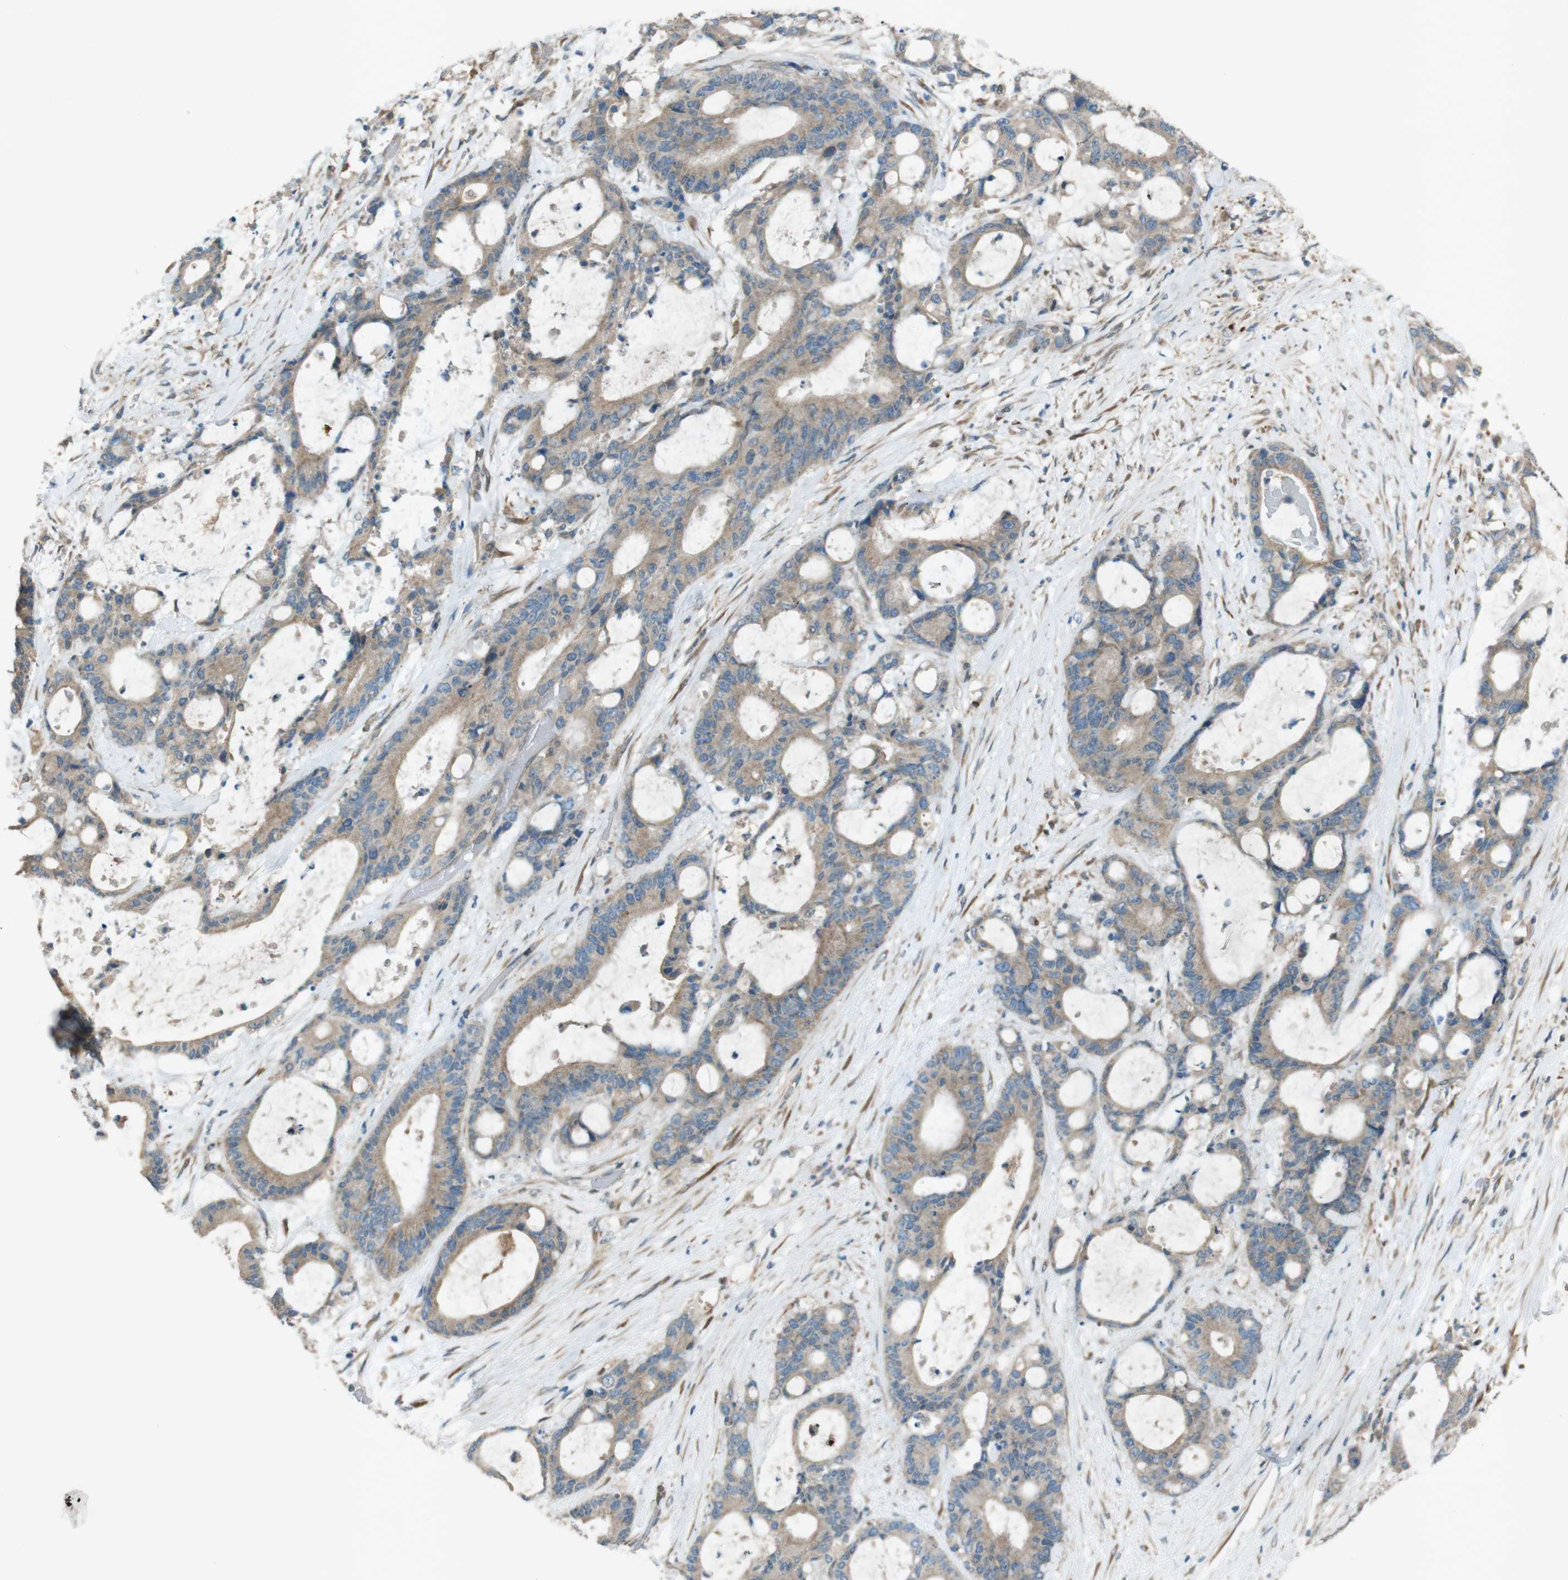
{"staining": {"intensity": "weak", "quantity": ">75%", "location": "cytoplasmic/membranous"}, "tissue": "liver cancer", "cell_type": "Tumor cells", "image_type": "cancer", "snomed": [{"axis": "morphology", "description": "Cholangiocarcinoma"}, {"axis": "topography", "description": "Liver"}], "caption": "DAB immunohistochemical staining of cholangiocarcinoma (liver) demonstrates weak cytoplasmic/membranous protein staining in about >75% of tumor cells.", "gene": "TMEM41B", "patient": {"sex": "female", "age": 73}}